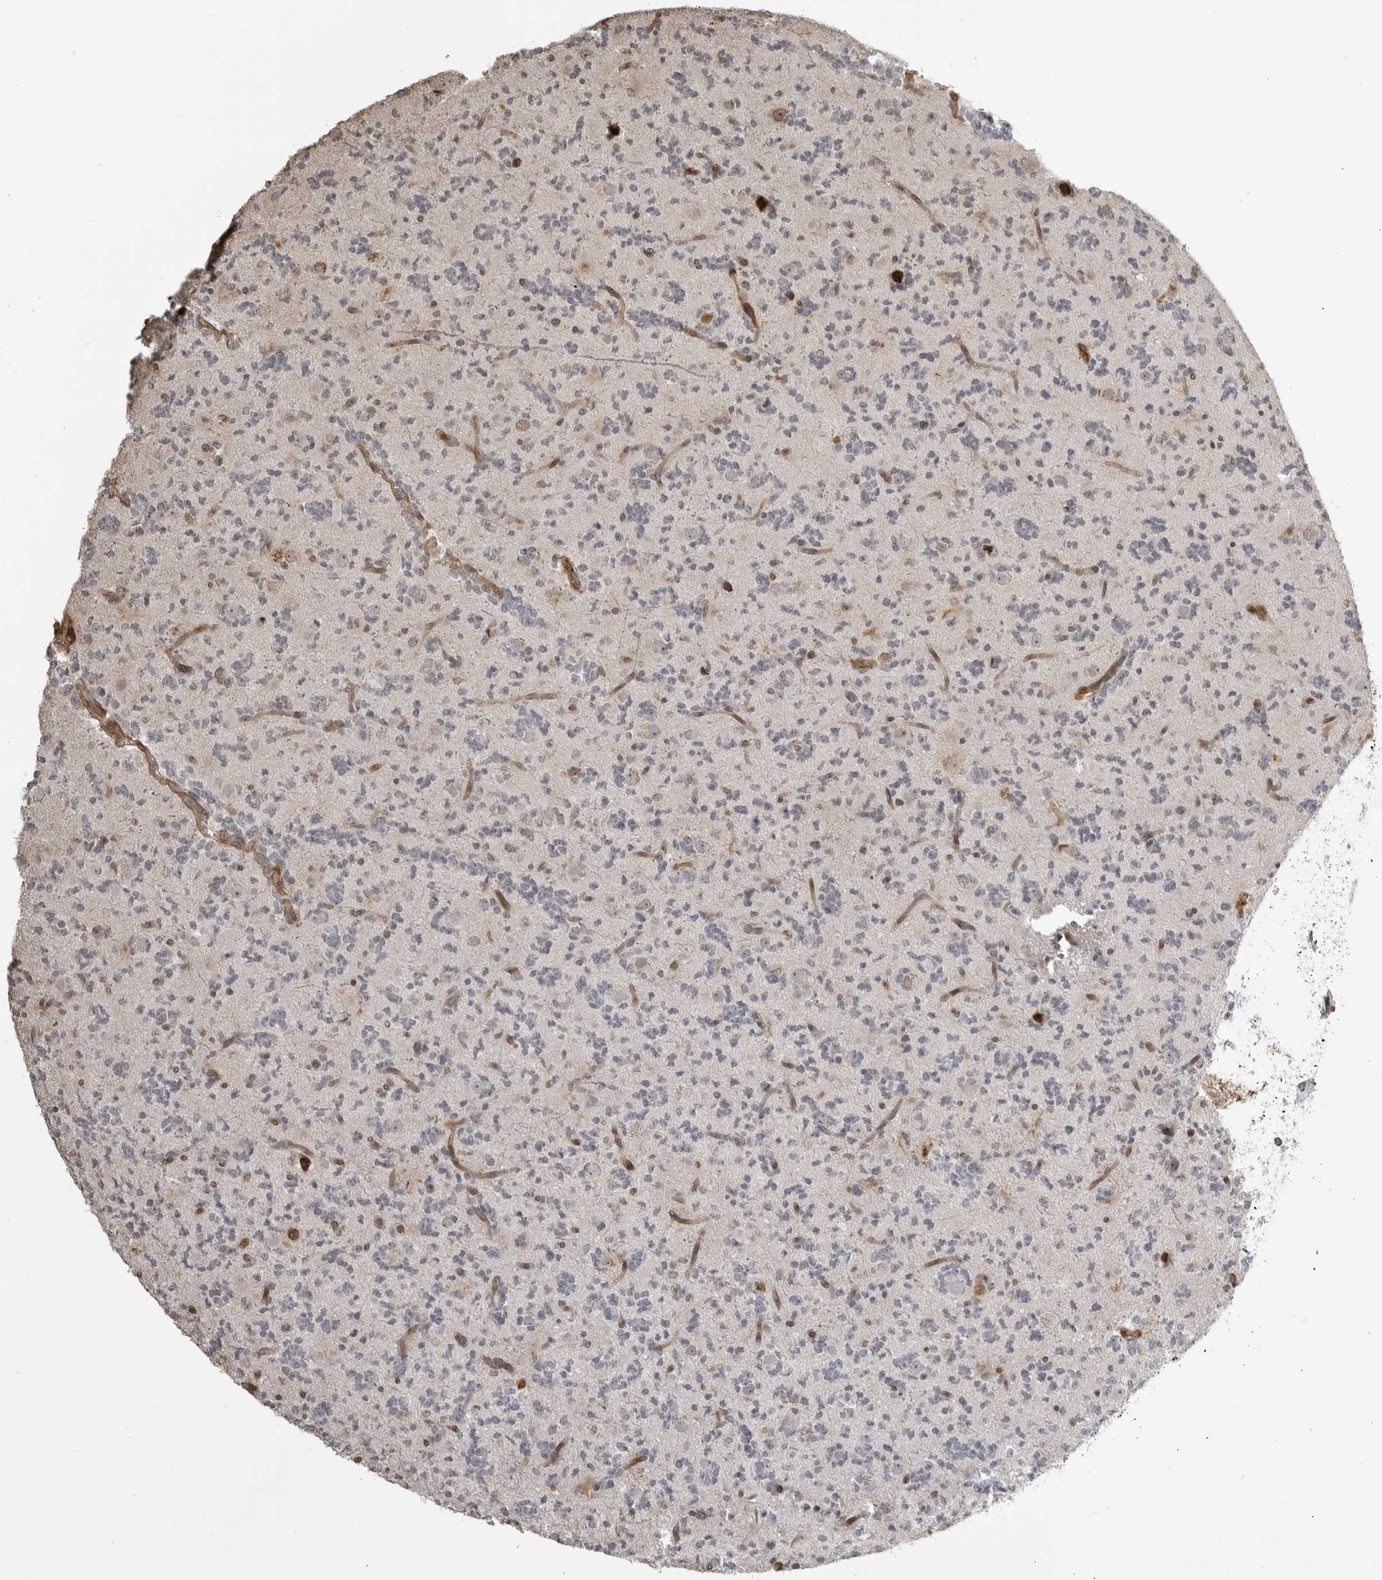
{"staining": {"intensity": "negative", "quantity": "none", "location": "none"}, "tissue": "glioma", "cell_type": "Tumor cells", "image_type": "cancer", "snomed": [{"axis": "morphology", "description": "Glioma, malignant, High grade"}, {"axis": "topography", "description": "Brain"}], "caption": "A photomicrograph of high-grade glioma (malignant) stained for a protein displays no brown staining in tumor cells. (DAB (3,3'-diaminobenzidine) IHC, high magnification).", "gene": "TCF21", "patient": {"sex": "female", "age": 62}}